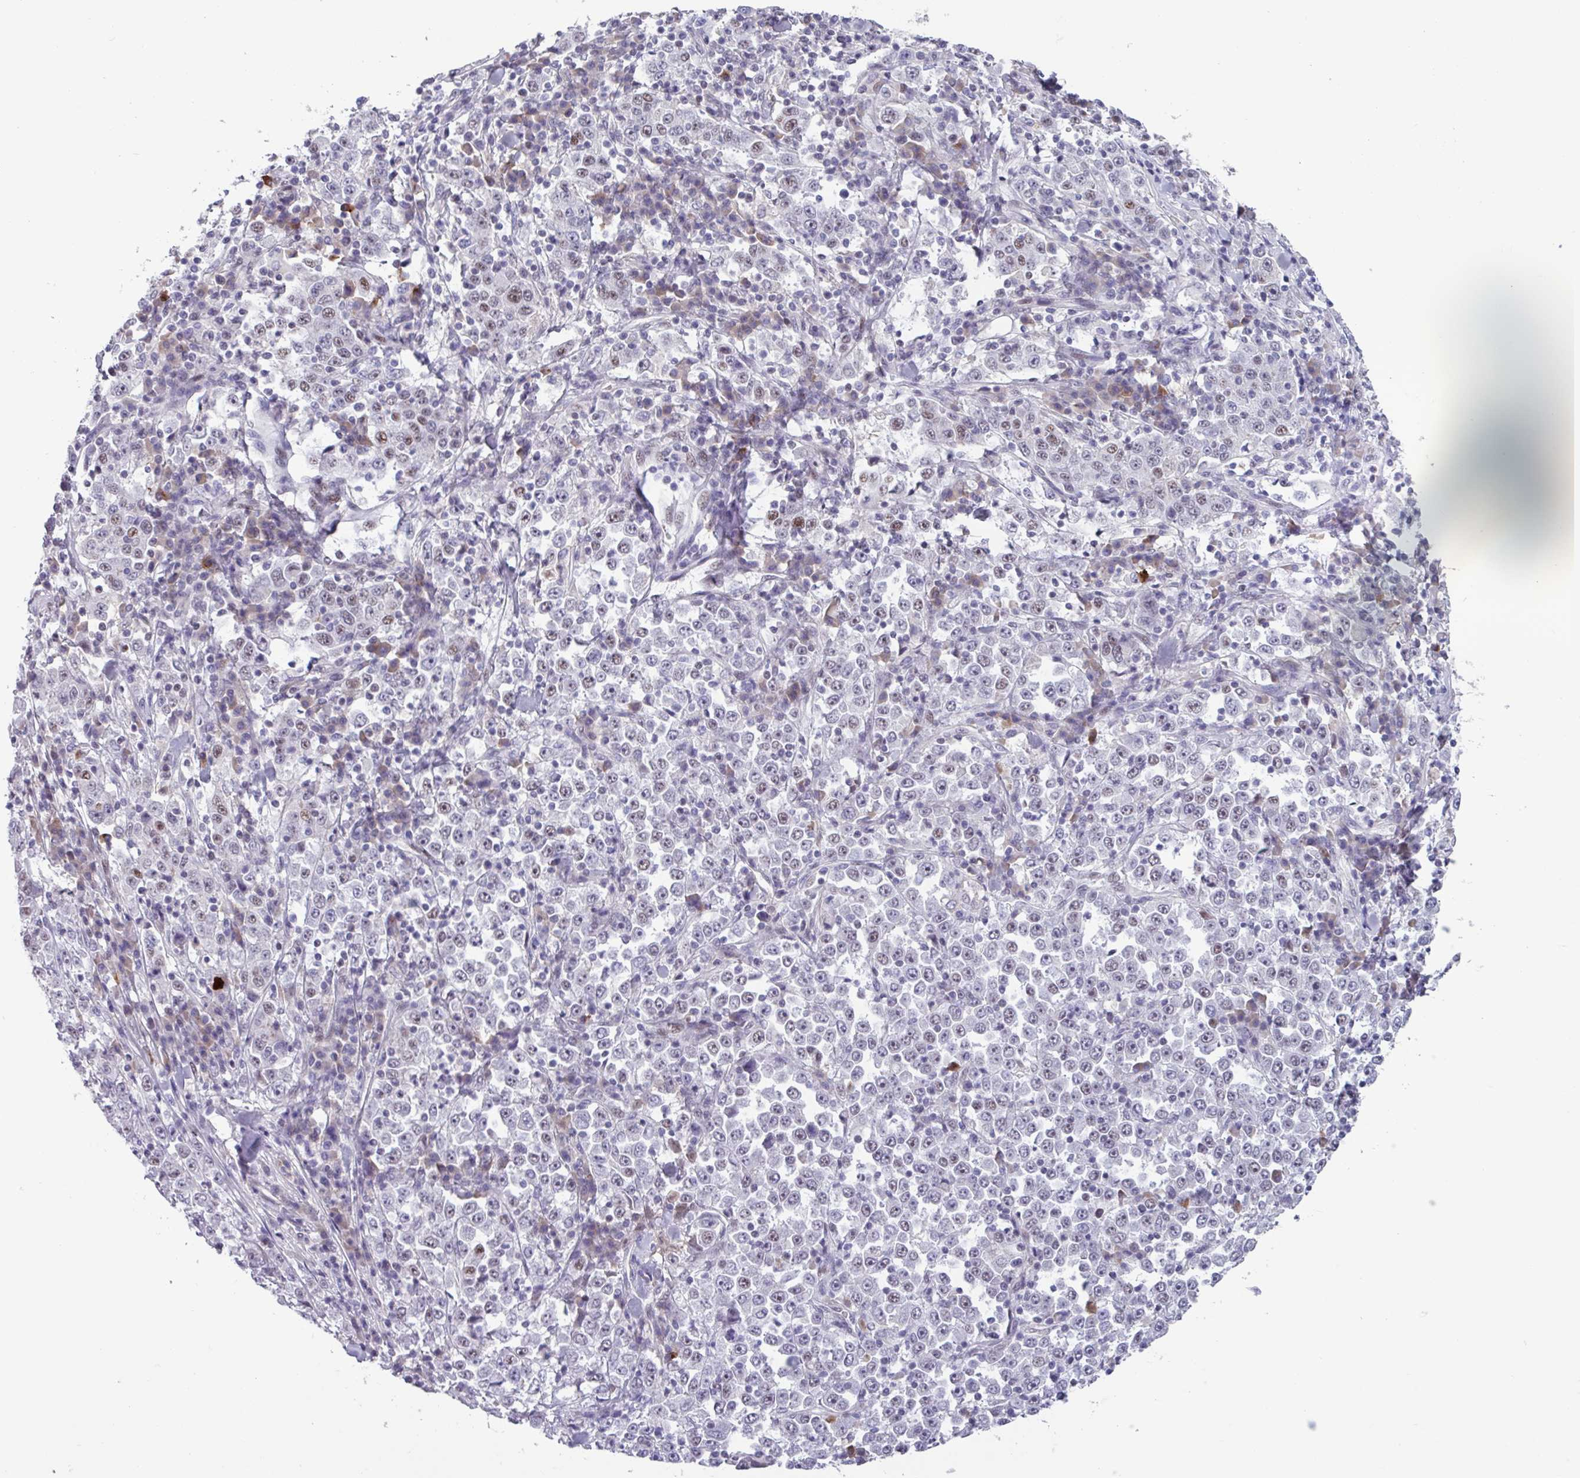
{"staining": {"intensity": "weak", "quantity": "<25%", "location": "nuclear"}, "tissue": "stomach cancer", "cell_type": "Tumor cells", "image_type": "cancer", "snomed": [{"axis": "morphology", "description": "Normal tissue, NOS"}, {"axis": "morphology", "description": "Adenocarcinoma, NOS"}, {"axis": "topography", "description": "Stomach, upper"}, {"axis": "topography", "description": "Stomach"}], "caption": "IHC micrograph of neoplastic tissue: adenocarcinoma (stomach) stained with DAB (3,3'-diaminobenzidine) shows no significant protein expression in tumor cells. The staining was performed using DAB (3,3'-diaminobenzidine) to visualize the protein expression in brown, while the nuclei were stained in blue with hematoxylin (Magnification: 20x).", "gene": "ZNF575", "patient": {"sex": "male", "age": 59}}